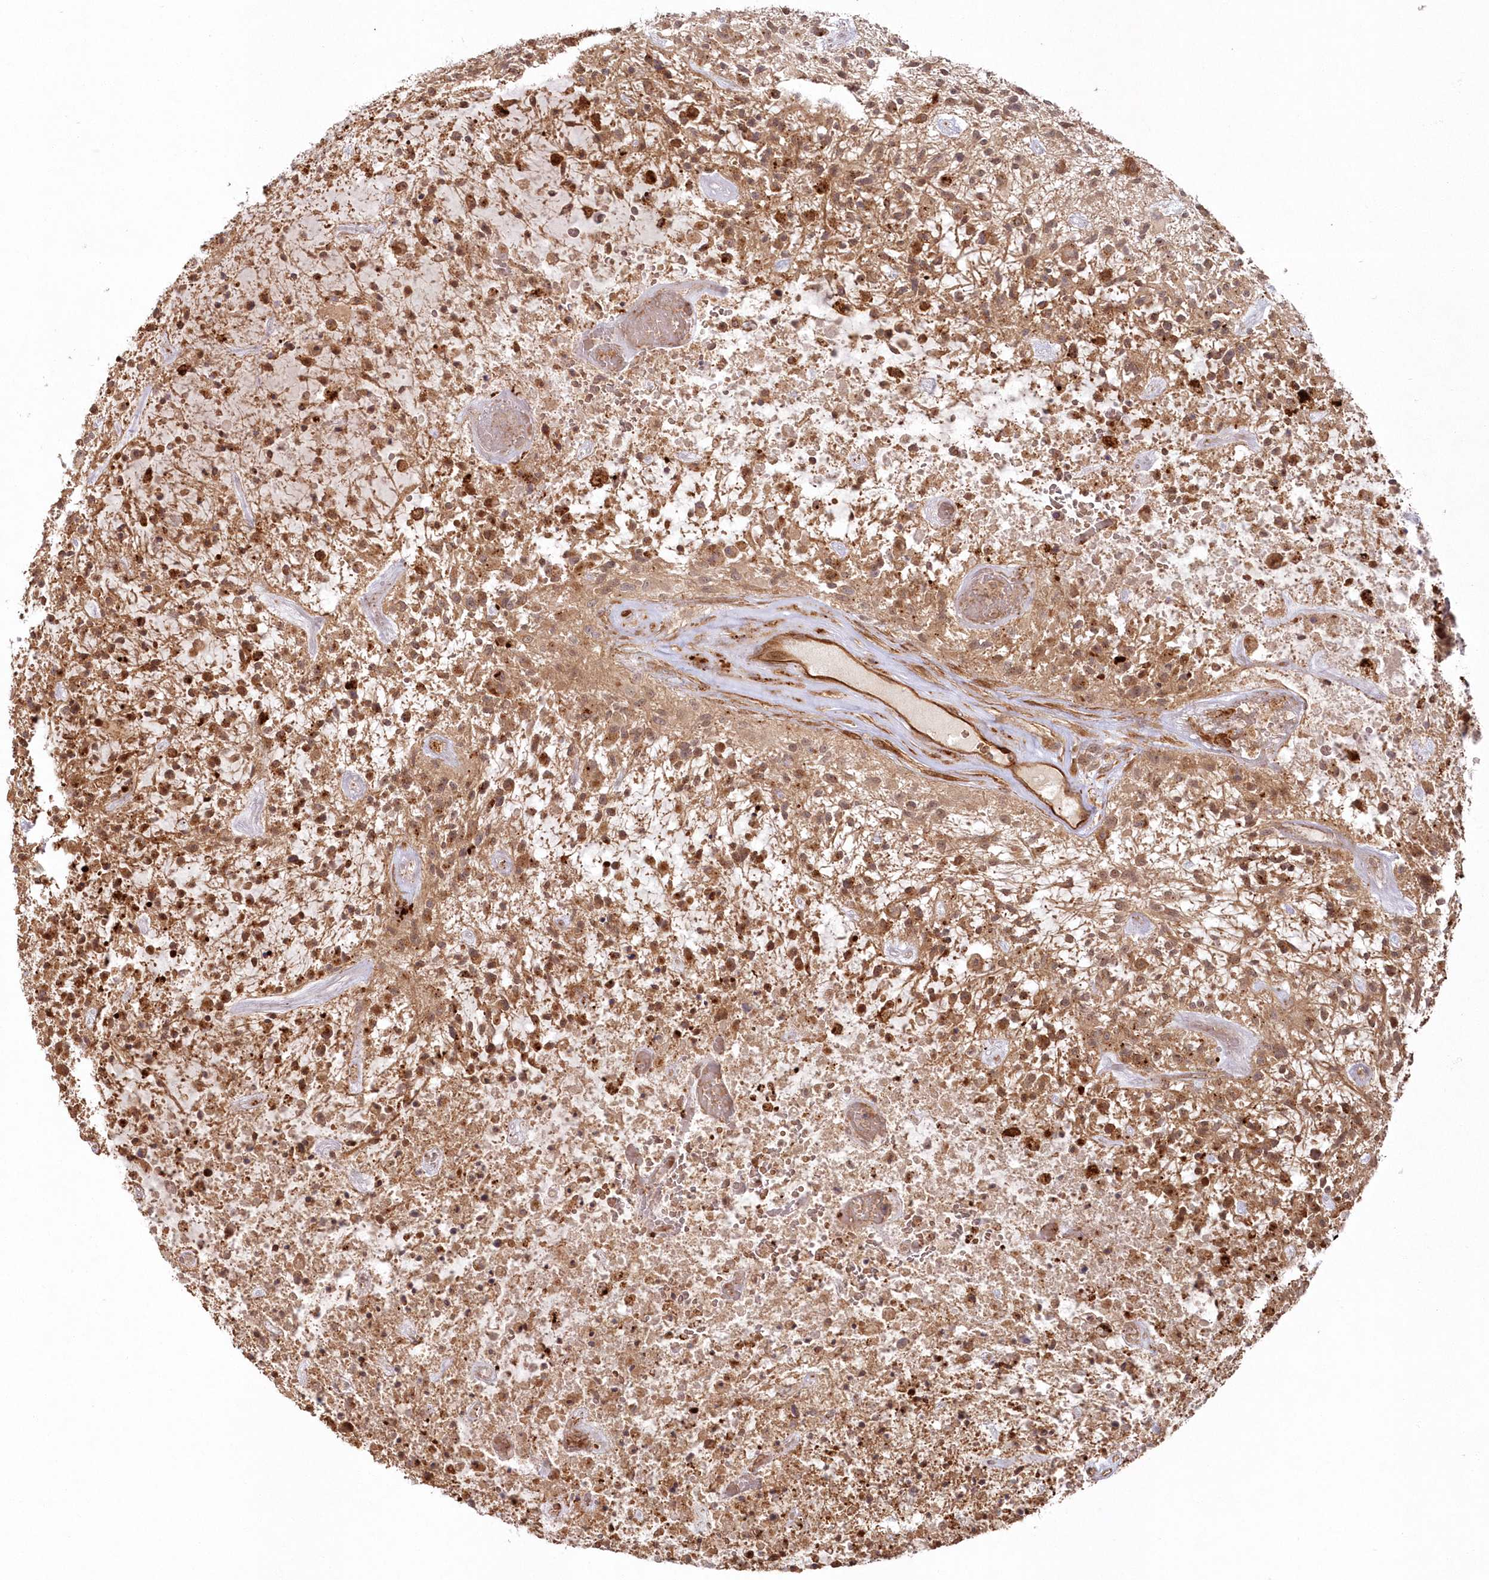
{"staining": {"intensity": "moderate", "quantity": ">75%", "location": "cytoplasmic/membranous"}, "tissue": "glioma", "cell_type": "Tumor cells", "image_type": "cancer", "snomed": [{"axis": "morphology", "description": "Glioma, malignant, High grade"}, {"axis": "topography", "description": "Brain"}], "caption": "Moderate cytoplasmic/membranous positivity is identified in approximately >75% of tumor cells in glioma. The protein of interest is shown in brown color, while the nuclei are stained blue.", "gene": "RGCC", "patient": {"sex": "male", "age": 47}}